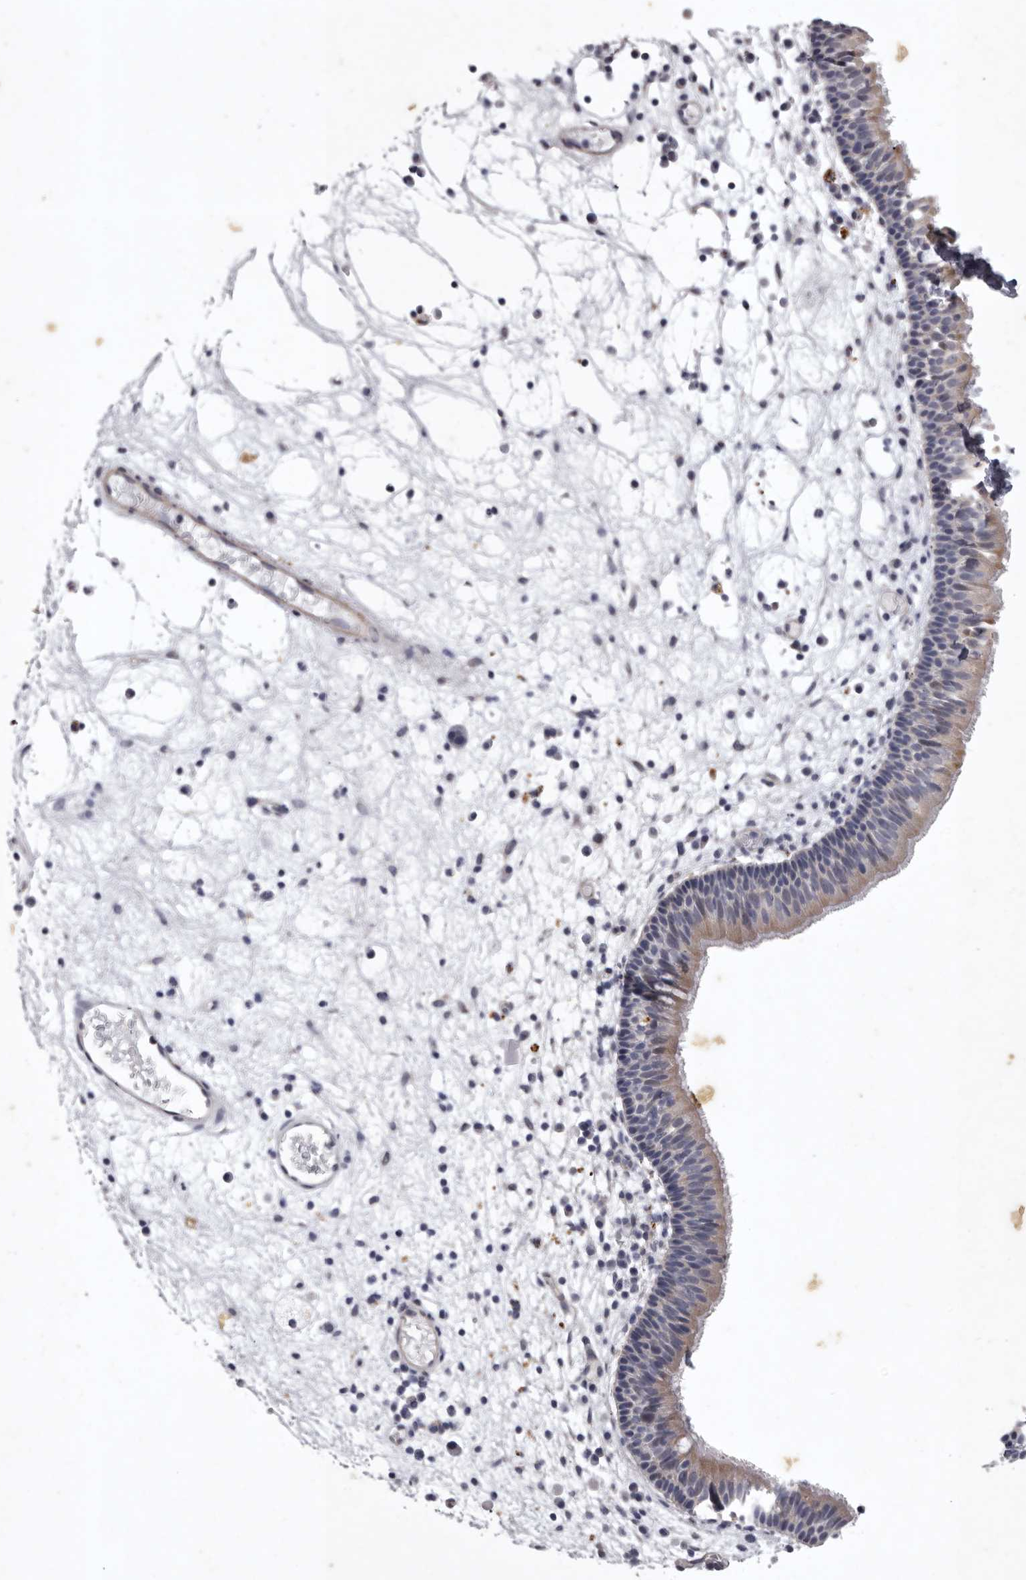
{"staining": {"intensity": "weak", "quantity": "25%-75%", "location": "cytoplasmic/membranous"}, "tissue": "nasopharynx", "cell_type": "Respiratory epithelial cells", "image_type": "normal", "snomed": [{"axis": "morphology", "description": "Normal tissue, NOS"}, {"axis": "morphology", "description": "Inflammation, NOS"}, {"axis": "morphology", "description": "Malignant melanoma, Metastatic site"}, {"axis": "topography", "description": "Nasopharynx"}], "caption": "Immunohistochemistry (IHC) staining of unremarkable nasopharynx, which shows low levels of weak cytoplasmic/membranous staining in approximately 25%-75% of respiratory epithelial cells indicating weak cytoplasmic/membranous protein expression. The staining was performed using DAB (brown) for protein detection and nuclei were counterstained in hematoxylin (blue).", "gene": "NKAIN4", "patient": {"sex": "male", "age": 70}}